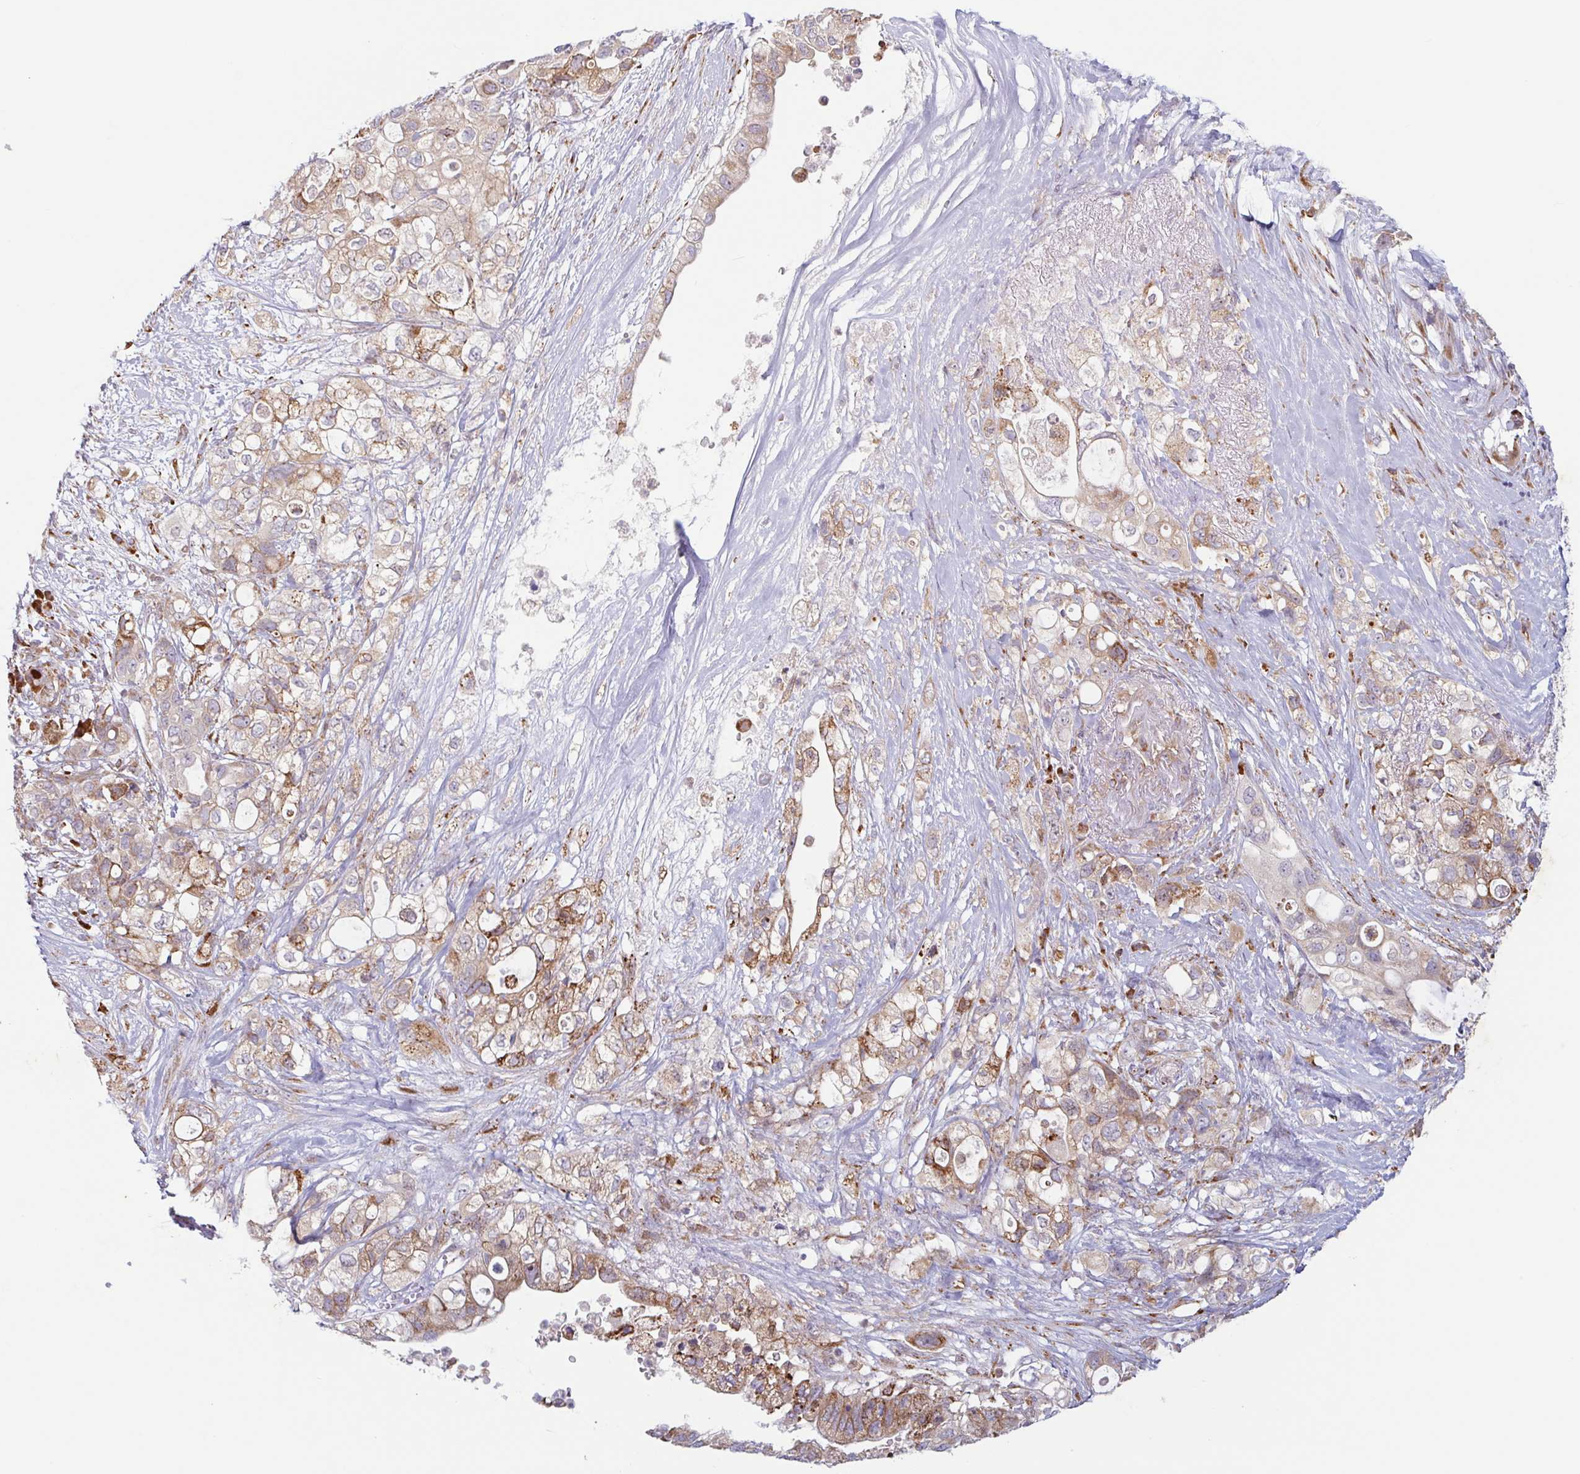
{"staining": {"intensity": "moderate", "quantity": "25%-75%", "location": "cytoplasmic/membranous"}, "tissue": "pancreatic cancer", "cell_type": "Tumor cells", "image_type": "cancer", "snomed": [{"axis": "morphology", "description": "Adenocarcinoma, NOS"}, {"axis": "topography", "description": "Pancreas"}], "caption": "An IHC micrograph of tumor tissue is shown. Protein staining in brown highlights moderate cytoplasmic/membranous positivity in pancreatic cancer within tumor cells. (DAB = brown stain, brightfield microscopy at high magnification).", "gene": "RIT1", "patient": {"sex": "female", "age": 72}}